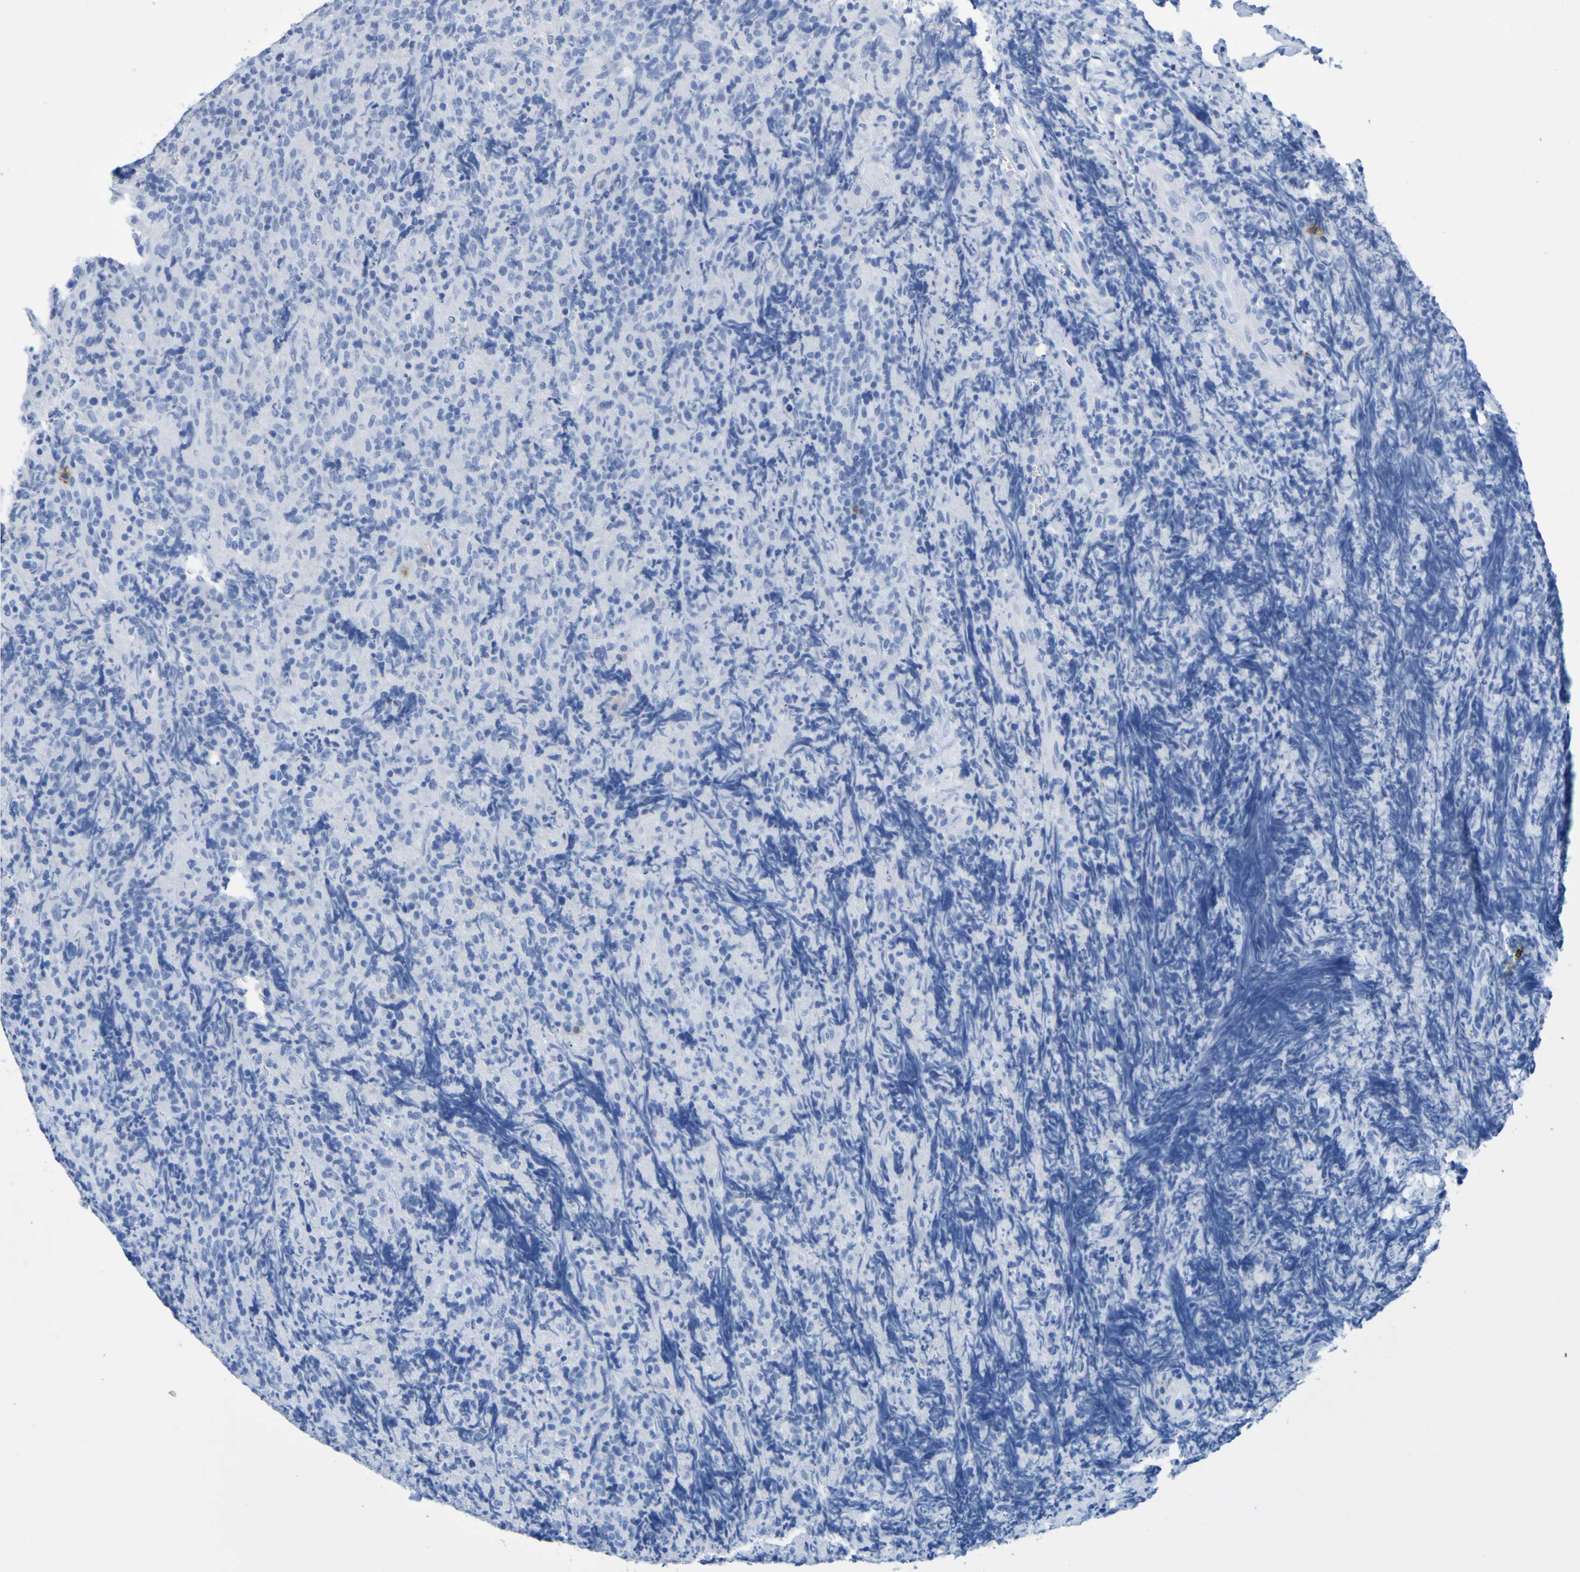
{"staining": {"intensity": "negative", "quantity": "none", "location": "none"}, "tissue": "lymphoma", "cell_type": "Tumor cells", "image_type": "cancer", "snomed": [{"axis": "morphology", "description": "Malignant lymphoma, non-Hodgkin's type, High grade"}, {"axis": "topography", "description": "Tonsil"}], "caption": "Tumor cells show no significant protein expression in lymphoma.", "gene": "DPEP1", "patient": {"sex": "female", "age": 36}}